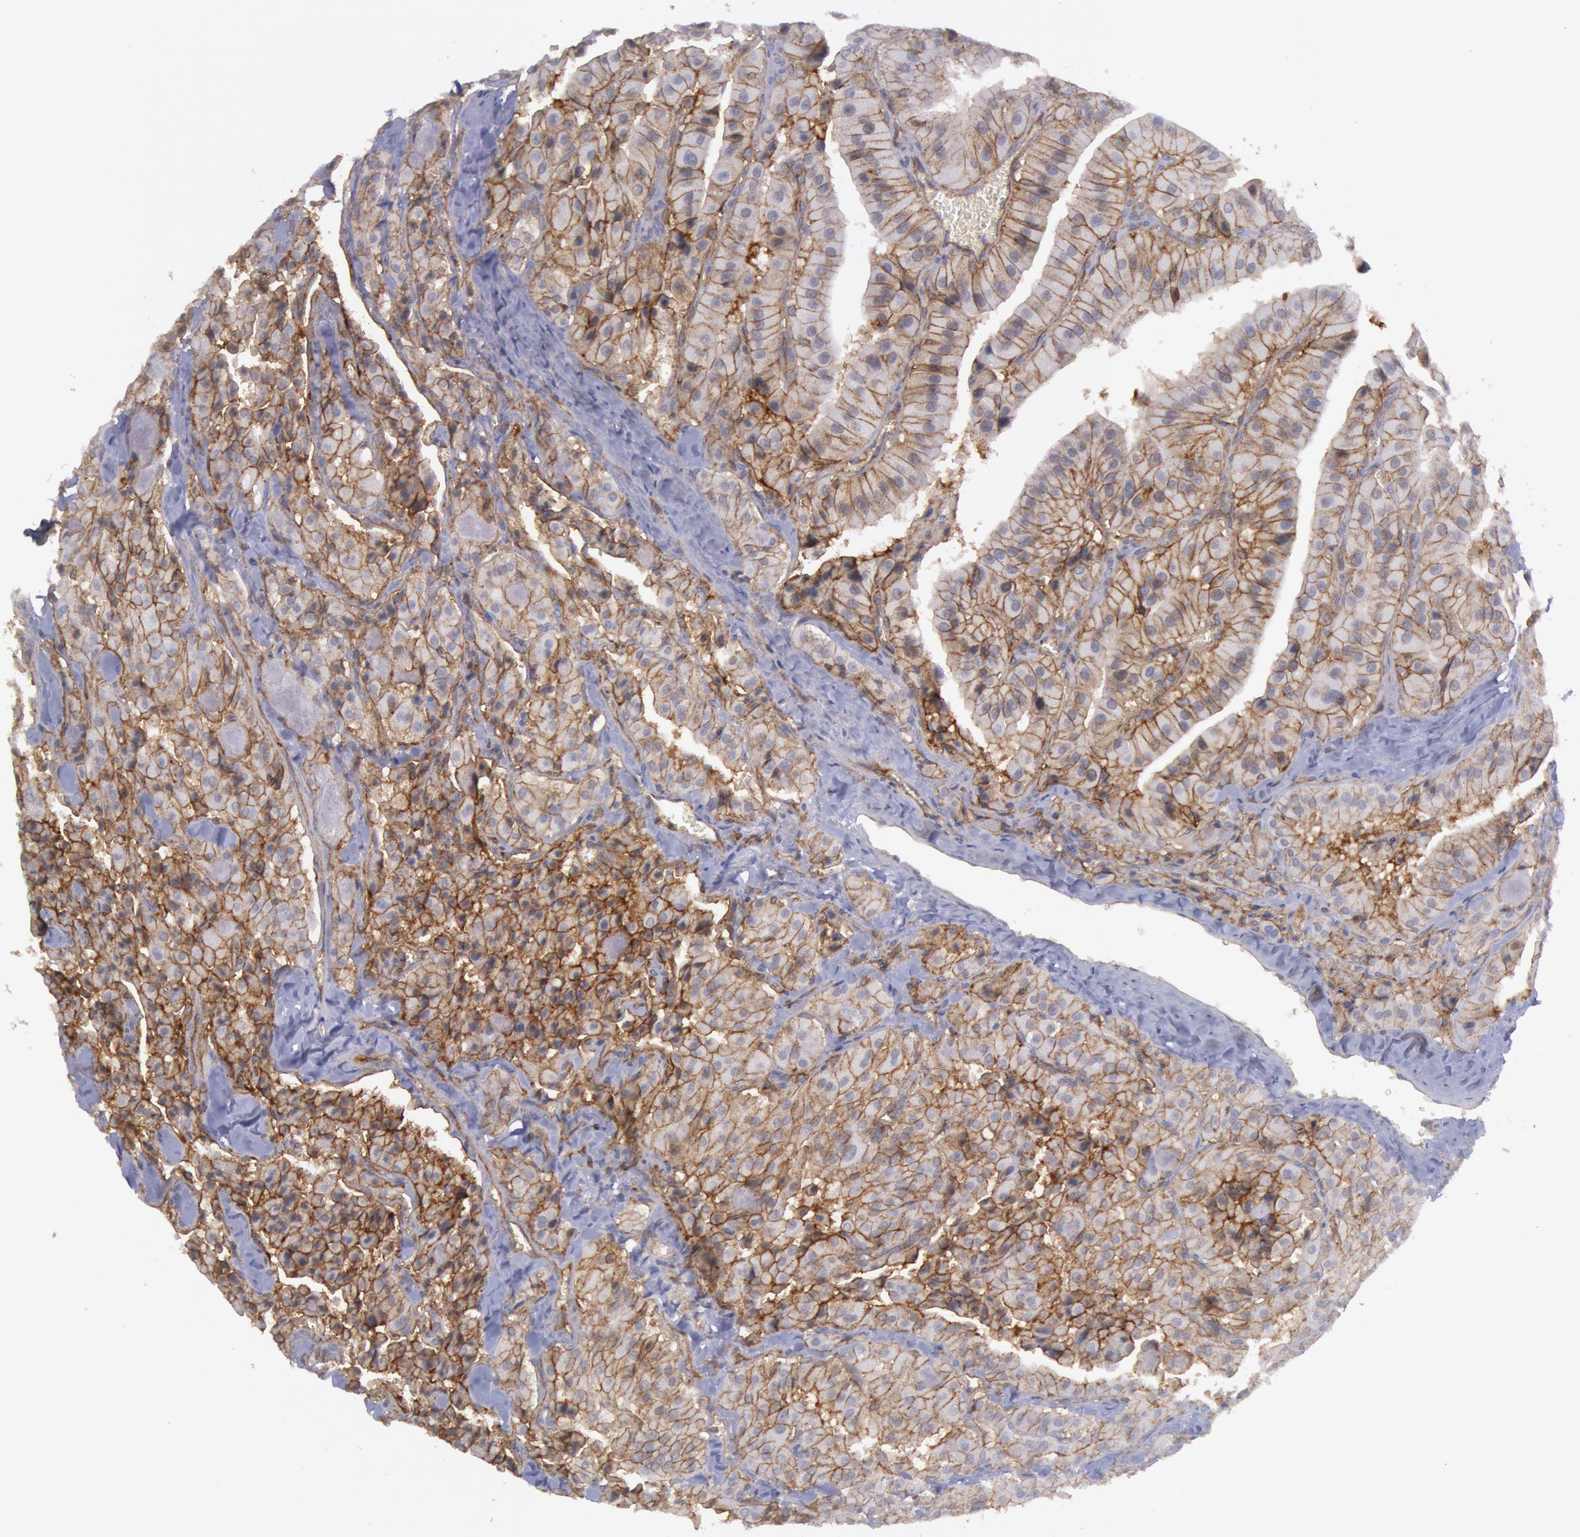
{"staining": {"intensity": "moderate", "quantity": ">75%", "location": "cytoplasmic/membranous"}, "tissue": "thyroid cancer", "cell_type": "Tumor cells", "image_type": "cancer", "snomed": [{"axis": "morphology", "description": "Carcinoma, NOS"}, {"axis": "topography", "description": "Thyroid gland"}], "caption": "Thyroid cancer (carcinoma) was stained to show a protein in brown. There is medium levels of moderate cytoplasmic/membranous expression in approximately >75% of tumor cells.", "gene": "STX4", "patient": {"sex": "male", "age": 76}}